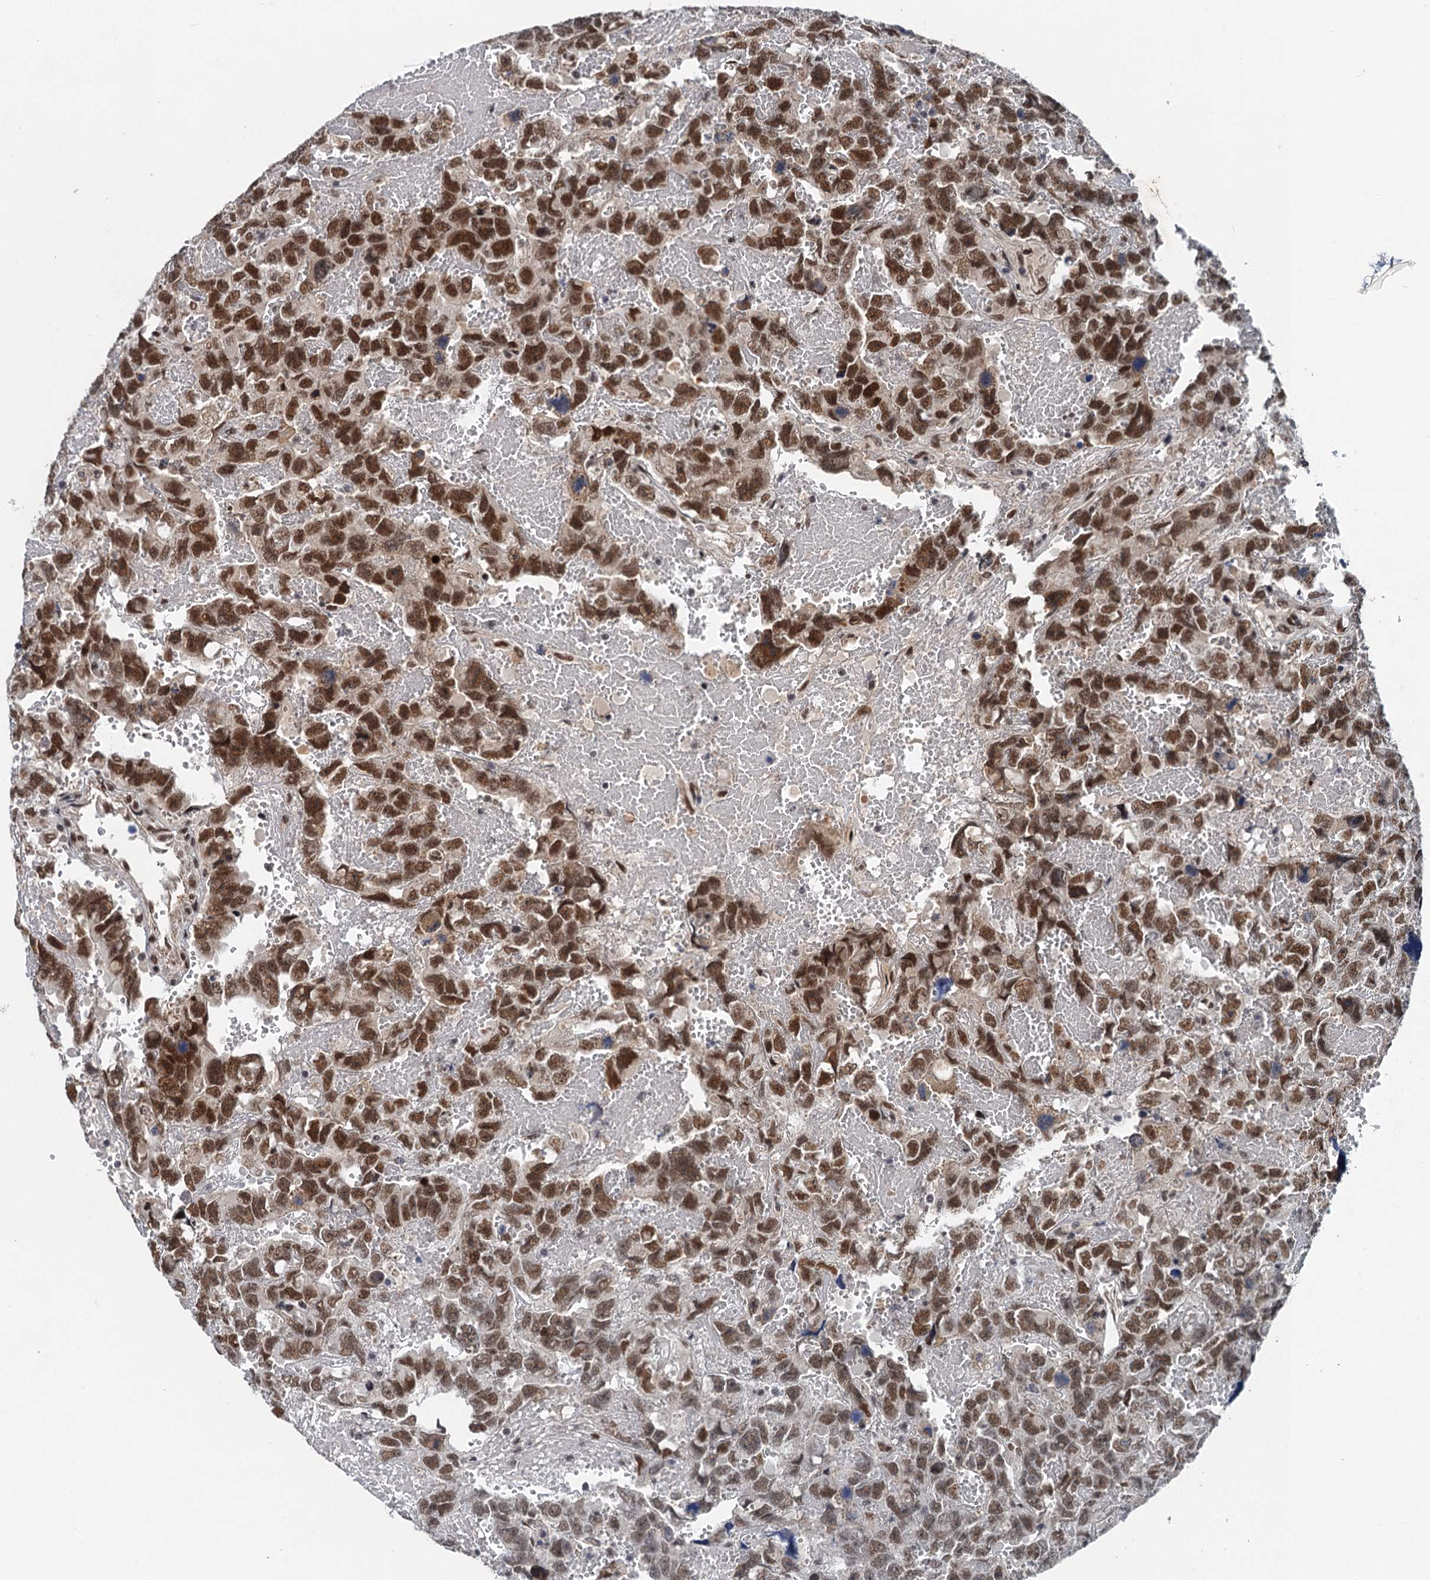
{"staining": {"intensity": "moderate", "quantity": ">75%", "location": "nuclear"}, "tissue": "testis cancer", "cell_type": "Tumor cells", "image_type": "cancer", "snomed": [{"axis": "morphology", "description": "Carcinoma, Embryonal, NOS"}, {"axis": "topography", "description": "Testis"}], "caption": "A medium amount of moderate nuclear expression is seen in about >75% of tumor cells in testis cancer tissue. The staining was performed using DAB, with brown indicating positive protein expression. Nuclei are stained blue with hematoxylin.", "gene": "CSTF3", "patient": {"sex": "male", "age": 45}}